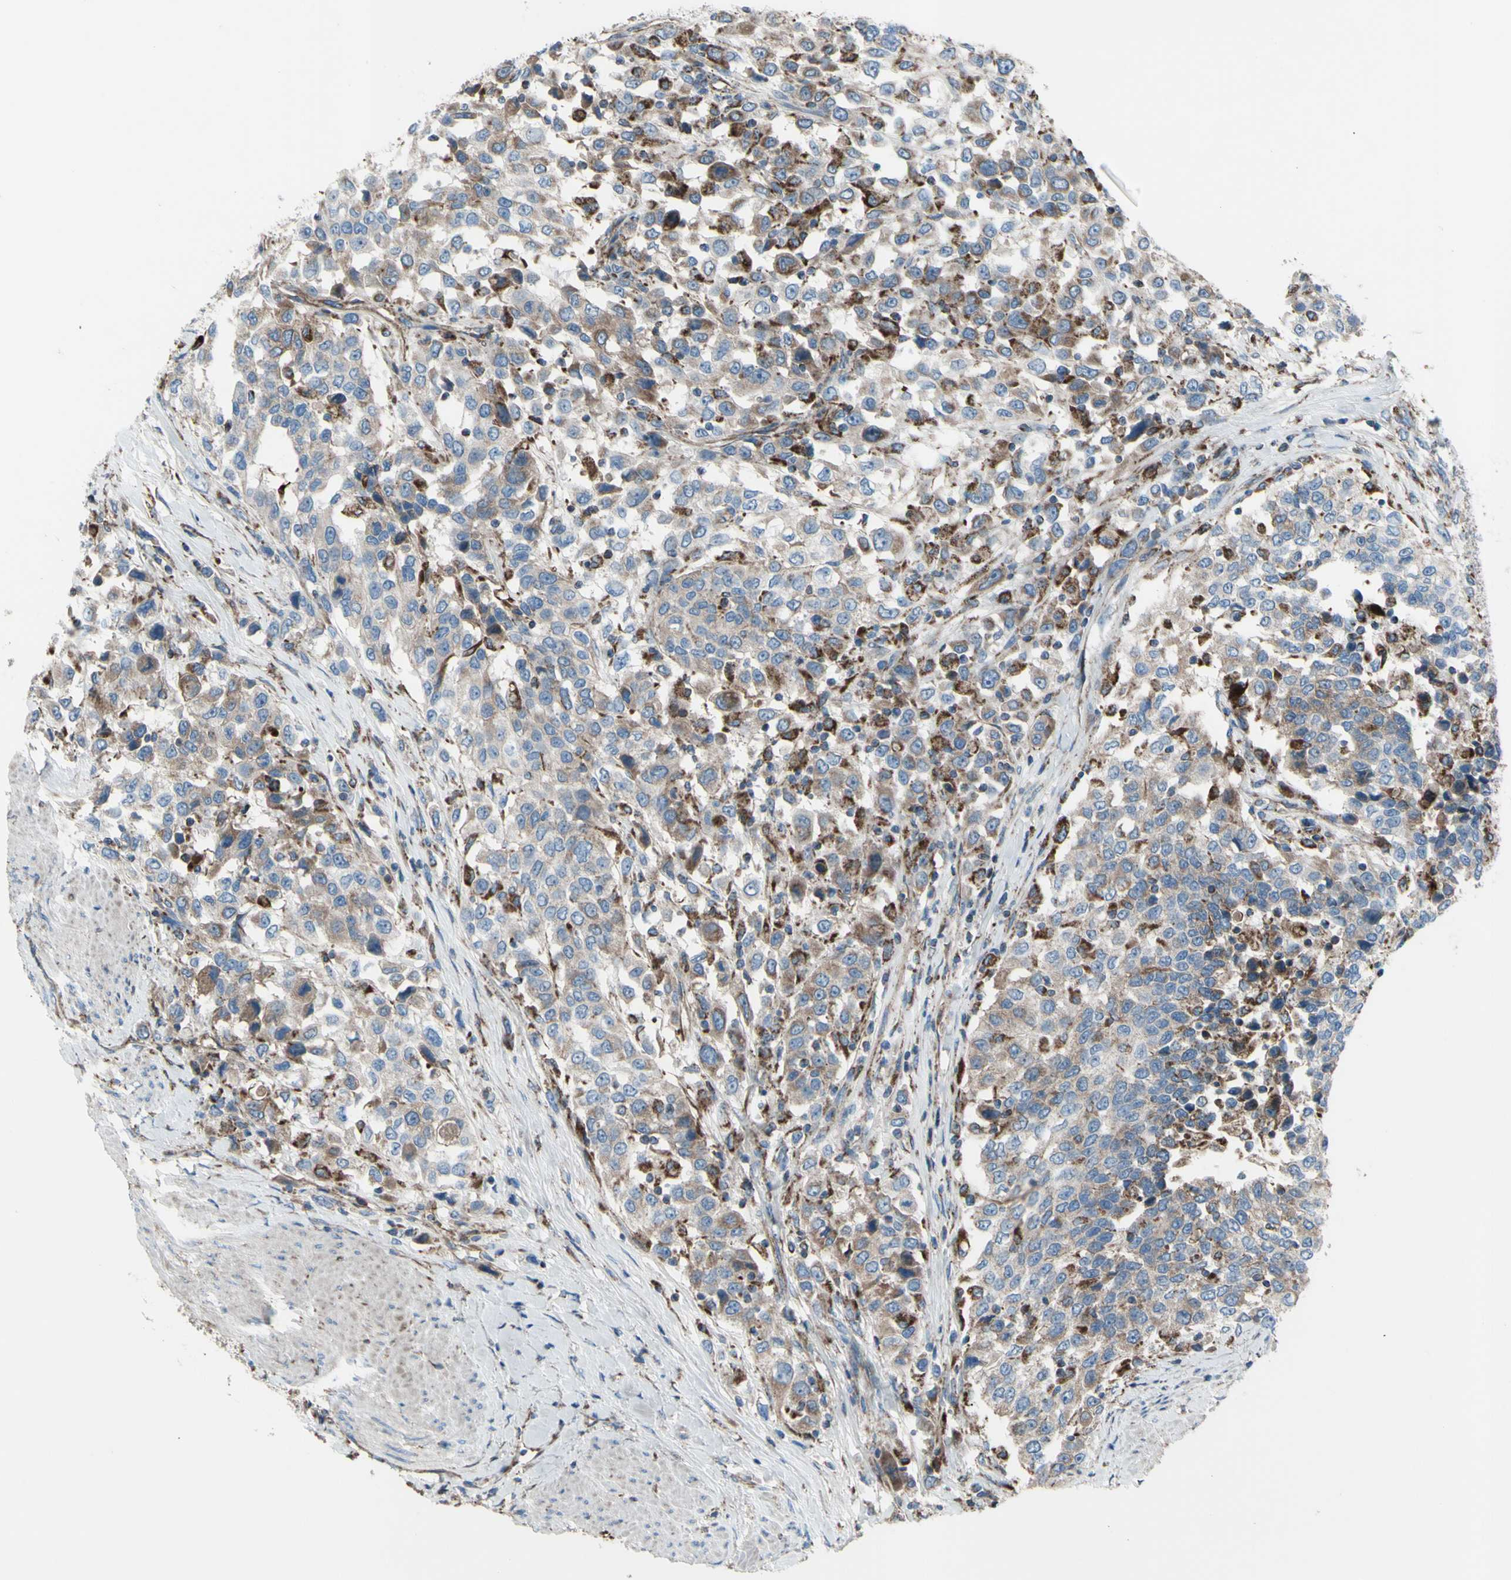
{"staining": {"intensity": "moderate", "quantity": ">75%", "location": "cytoplasmic/membranous"}, "tissue": "urothelial cancer", "cell_type": "Tumor cells", "image_type": "cancer", "snomed": [{"axis": "morphology", "description": "Urothelial carcinoma, High grade"}, {"axis": "topography", "description": "Urinary bladder"}], "caption": "Moderate cytoplasmic/membranous staining is present in about >75% of tumor cells in high-grade urothelial carcinoma.", "gene": "EMC7", "patient": {"sex": "female", "age": 80}}